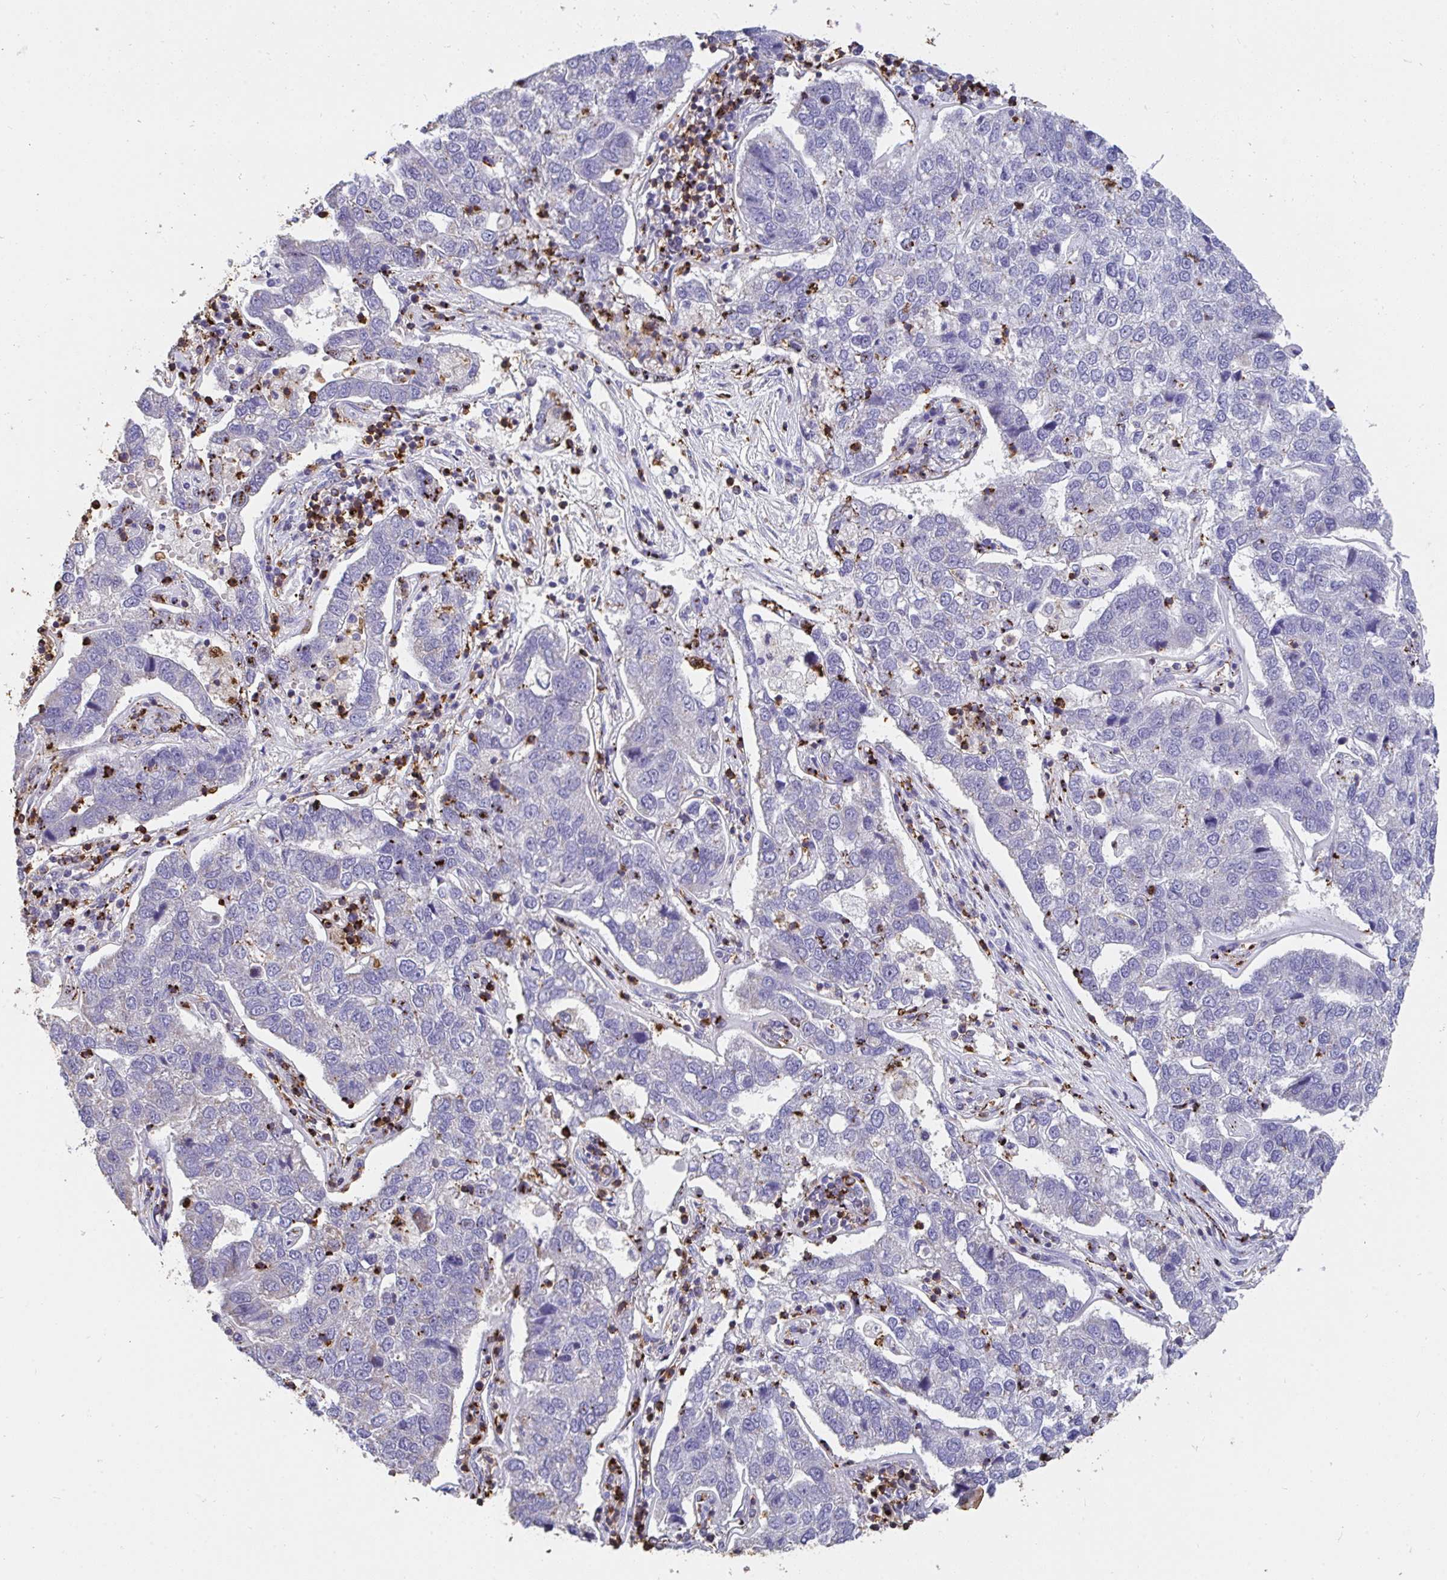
{"staining": {"intensity": "negative", "quantity": "none", "location": "none"}, "tissue": "pancreatic cancer", "cell_type": "Tumor cells", "image_type": "cancer", "snomed": [{"axis": "morphology", "description": "Adenocarcinoma, NOS"}, {"axis": "topography", "description": "Pancreas"}], "caption": "Micrograph shows no significant protein staining in tumor cells of adenocarcinoma (pancreatic). (DAB IHC visualized using brightfield microscopy, high magnification).", "gene": "CFL1", "patient": {"sex": "female", "age": 61}}